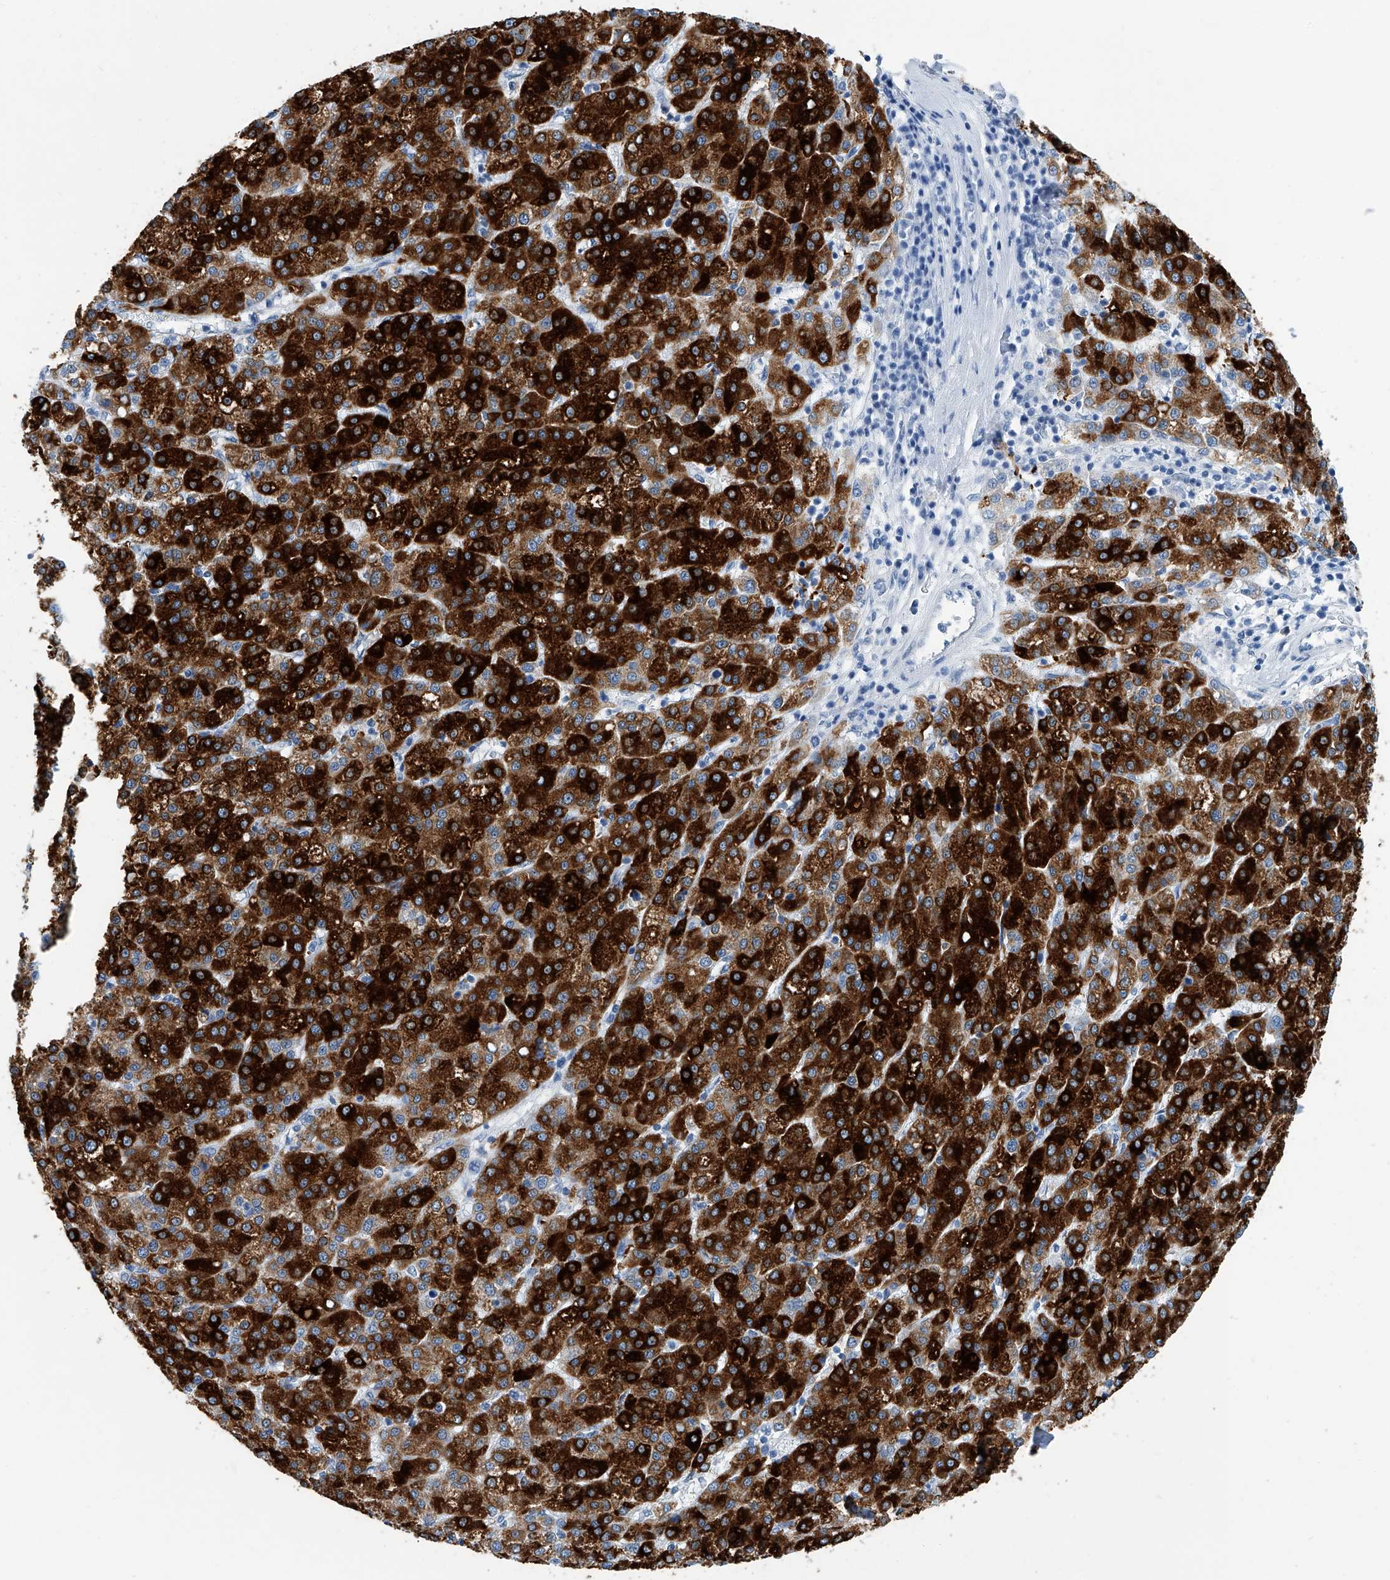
{"staining": {"intensity": "strong", "quantity": ">75%", "location": "cytoplasmic/membranous"}, "tissue": "liver cancer", "cell_type": "Tumor cells", "image_type": "cancer", "snomed": [{"axis": "morphology", "description": "Carcinoma, Hepatocellular, NOS"}, {"axis": "topography", "description": "Liver"}], "caption": "Protein expression analysis of liver hepatocellular carcinoma shows strong cytoplasmic/membranous positivity in approximately >75% of tumor cells.", "gene": "CYP2A7", "patient": {"sex": "female", "age": 58}}